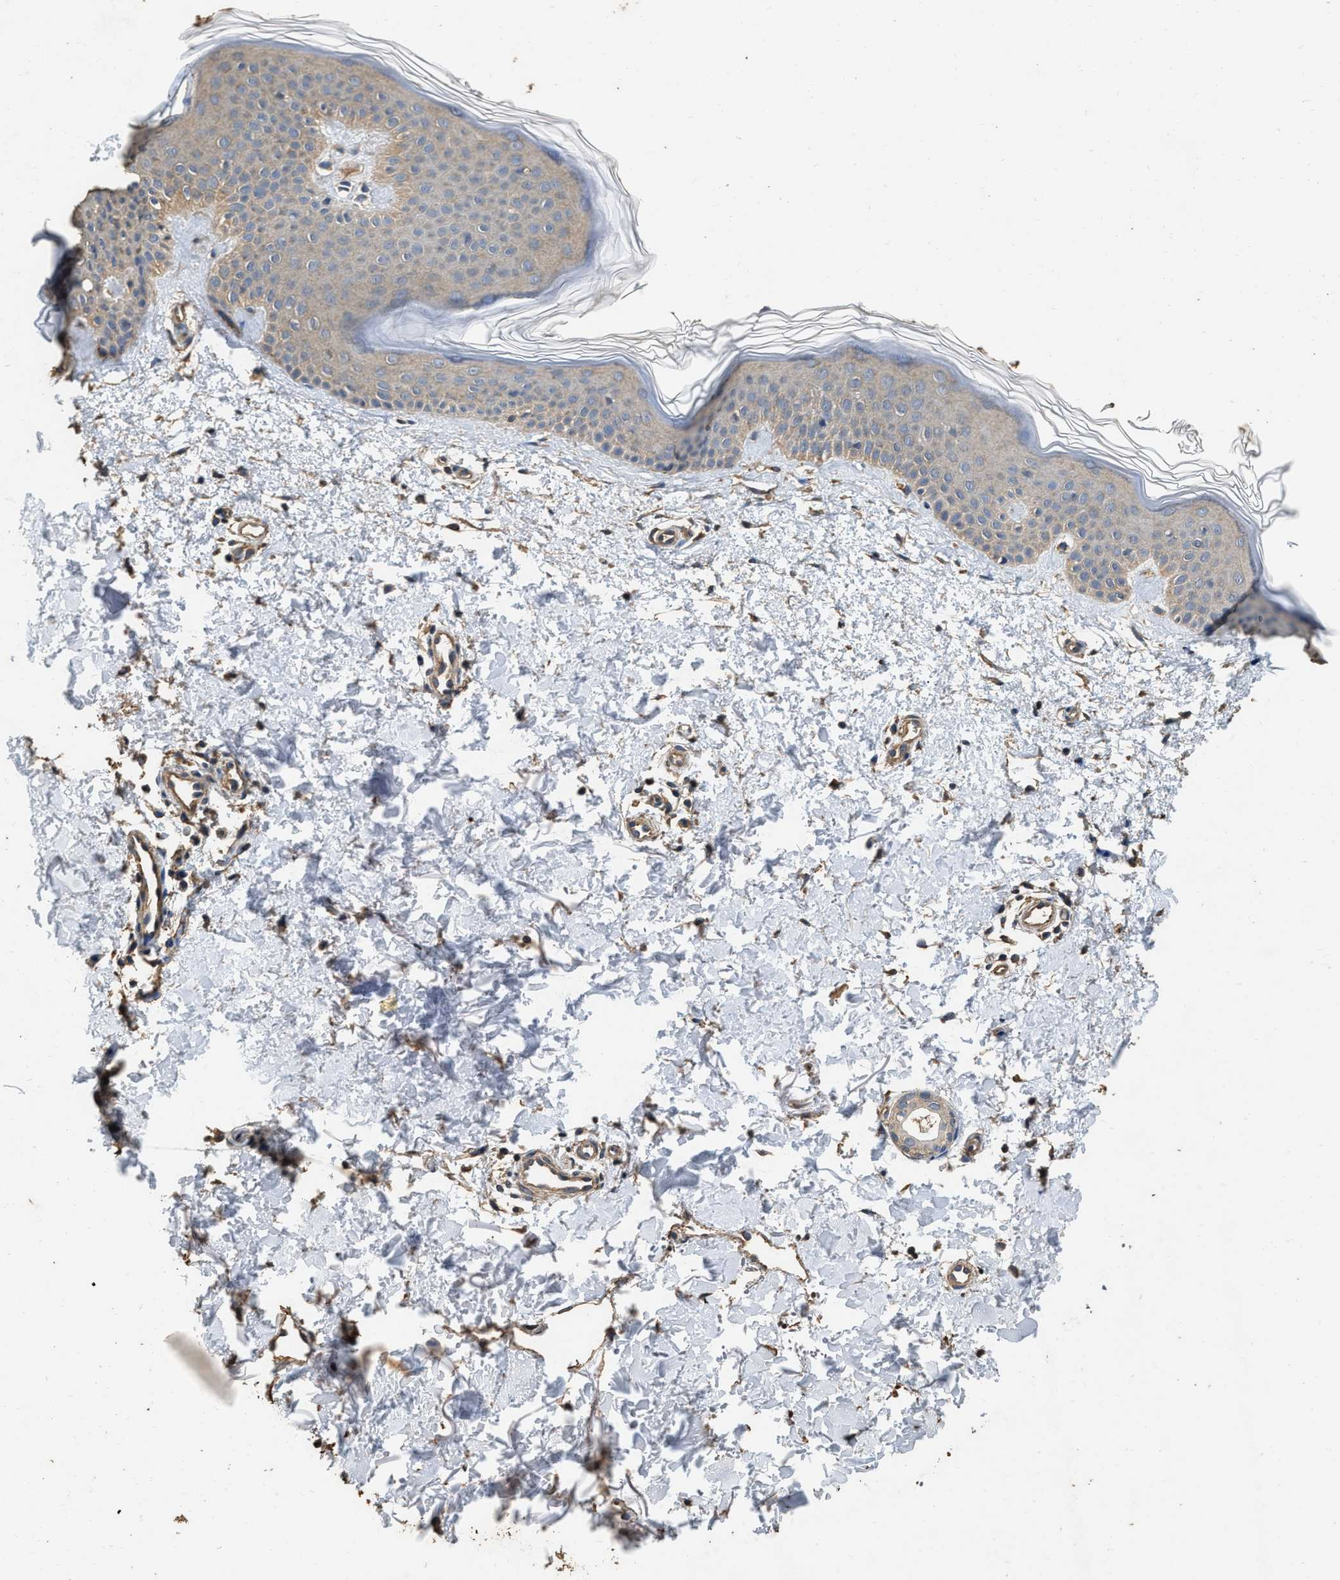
{"staining": {"intensity": "weak", "quantity": ">75%", "location": "cytoplasmic/membranous"}, "tissue": "skin", "cell_type": "Fibroblasts", "image_type": "normal", "snomed": [{"axis": "morphology", "description": "Normal tissue, NOS"}, {"axis": "morphology", "description": "Malignant melanoma, NOS"}, {"axis": "topography", "description": "Skin"}], "caption": "Protein analysis of benign skin reveals weak cytoplasmic/membranous staining in about >75% of fibroblasts.", "gene": "MIB1", "patient": {"sex": "male", "age": 83}}